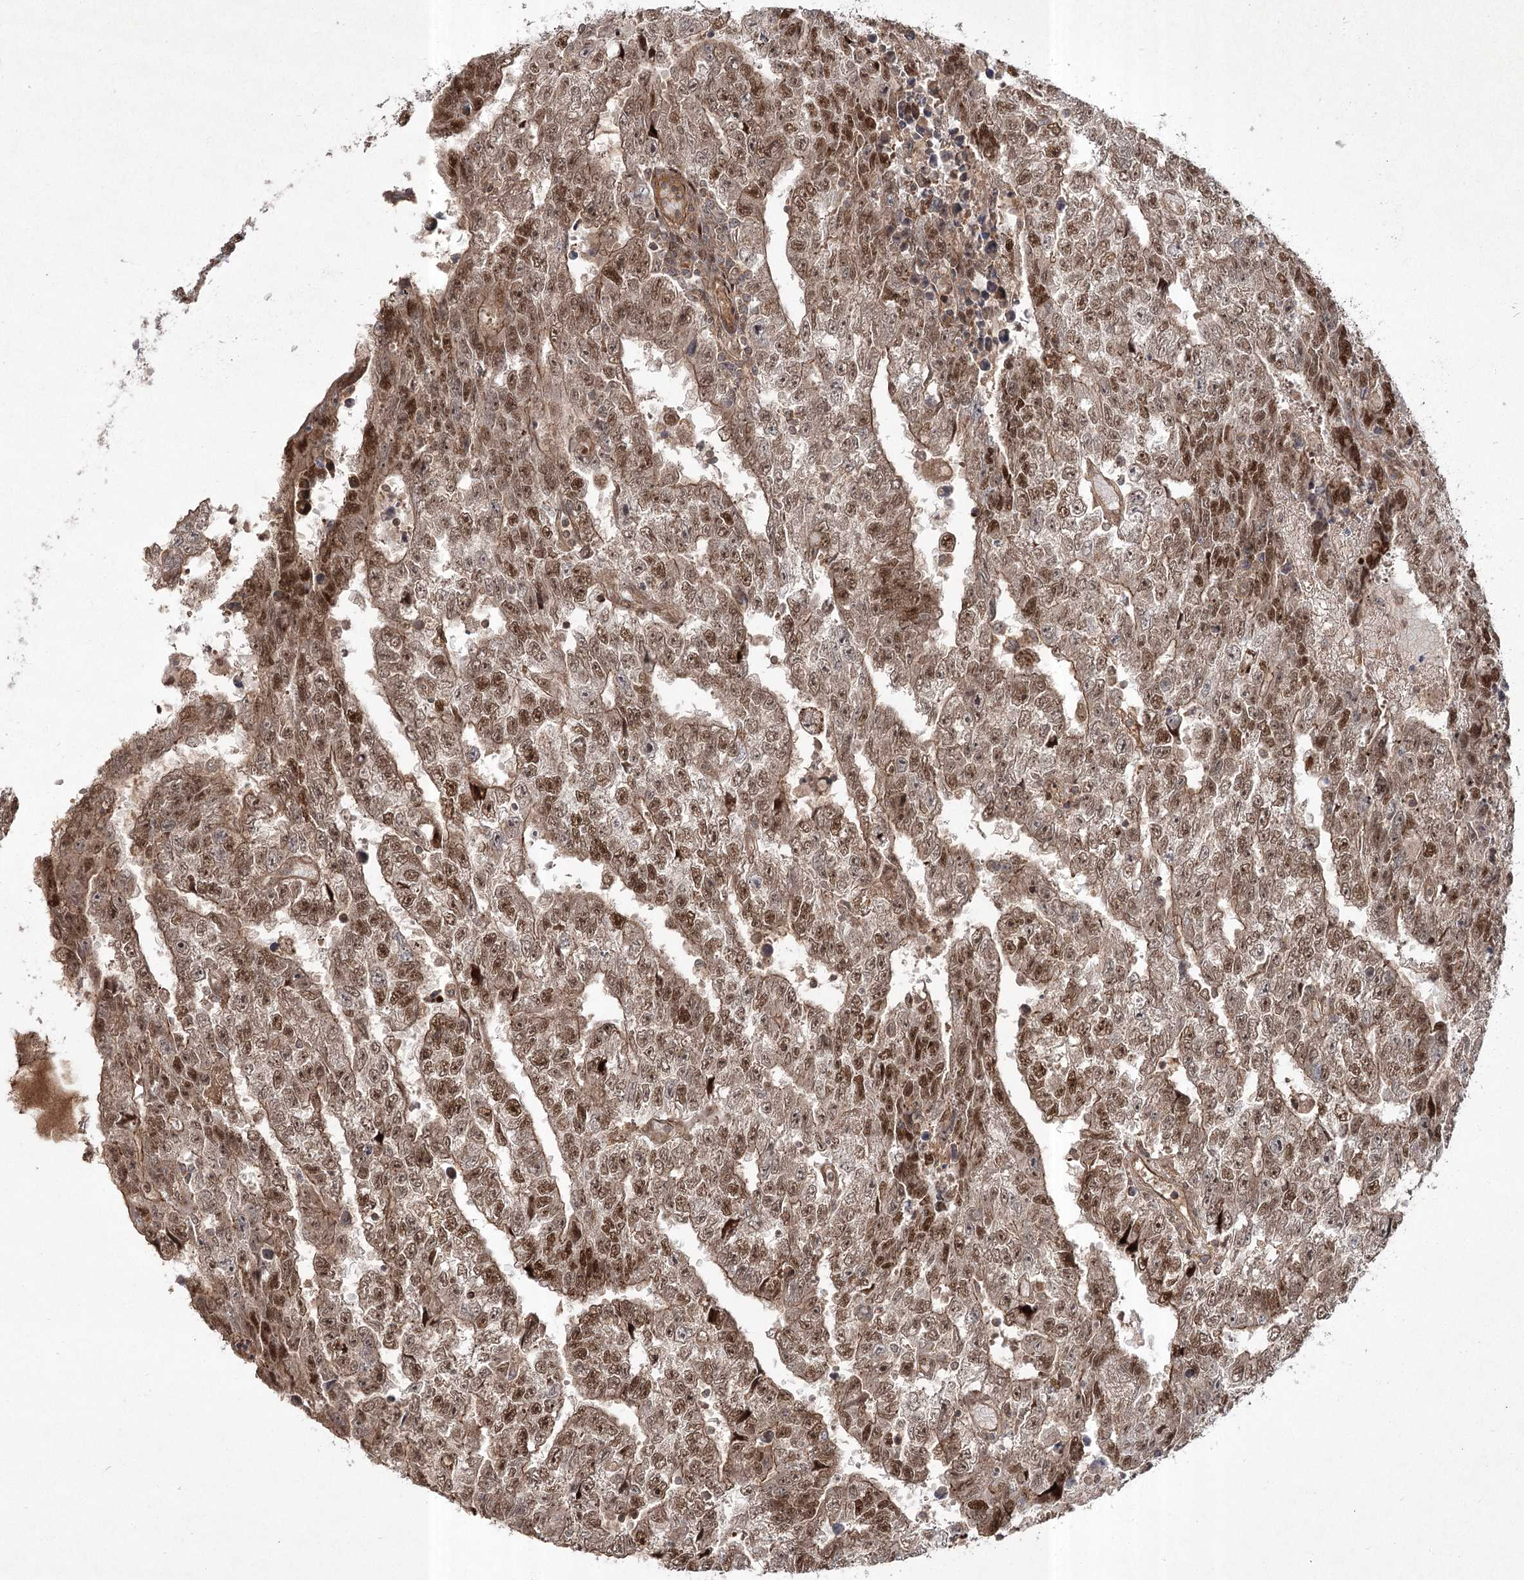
{"staining": {"intensity": "moderate", "quantity": ">75%", "location": "nuclear"}, "tissue": "testis cancer", "cell_type": "Tumor cells", "image_type": "cancer", "snomed": [{"axis": "morphology", "description": "Carcinoma, Embryonal, NOS"}, {"axis": "topography", "description": "Testis"}], "caption": "Tumor cells exhibit medium levels of moderate nuclear positivity in about >75% of cells in embryonal carcinoma (testis).", "gene": "CPLANE1", "patient": {"sex": "male", "age": 25}}